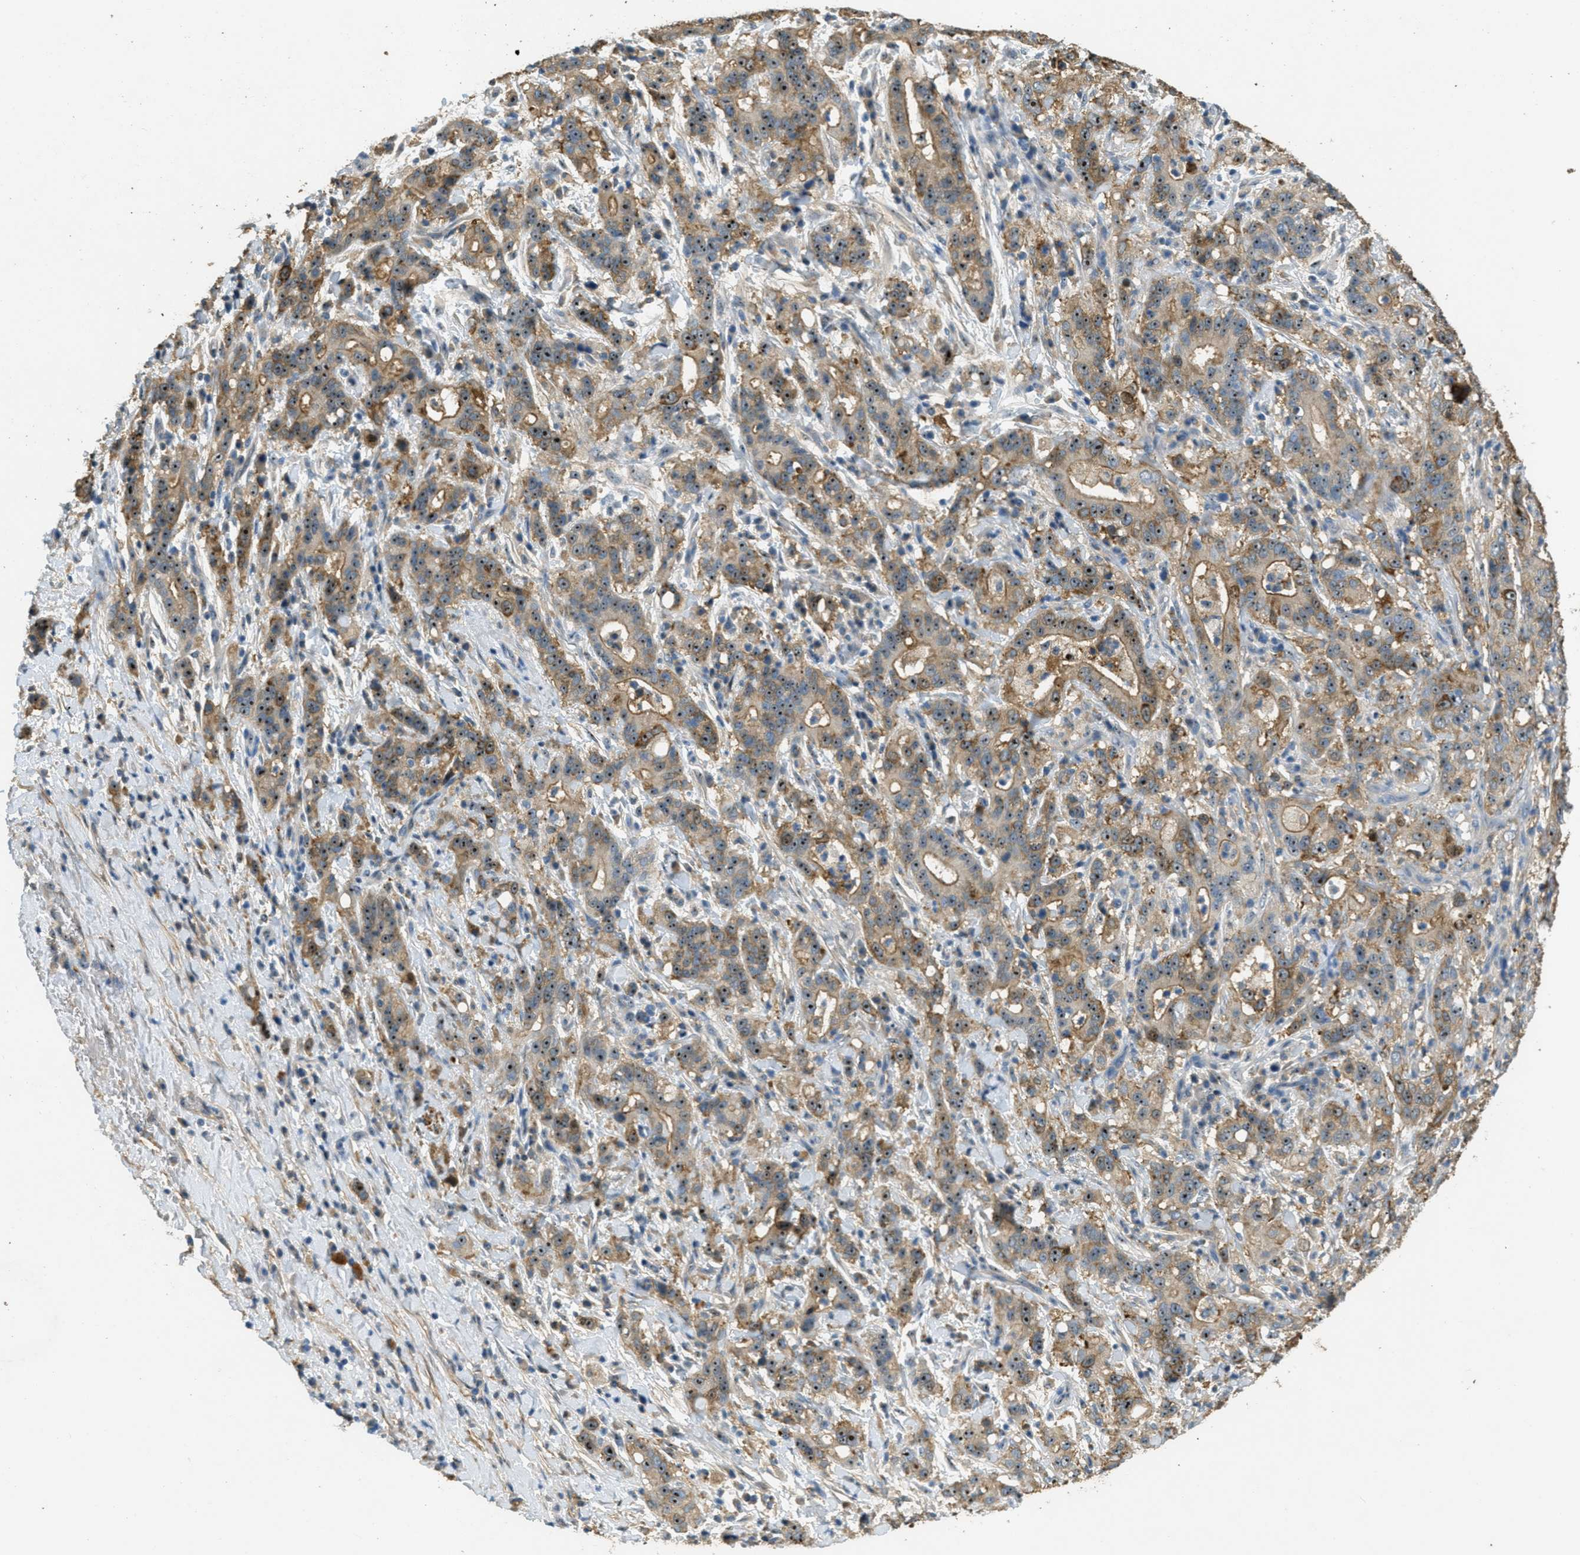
{"staining": {"intensity": "moderate", "quantity": ">75%", "location": "cytoplasmic/membranous,nuclear"}, "tissue": "liver cancer", "cell_type": "Tumor cells", "image_type": "cancer", "snomed": [{"axis": "morphology", "description": "Cholangiocarcinoma"}, {"axis": "topography", "description": "Liver"}], "caption": "Immunohistochemical staining of human liver cancer (cholangiocarcinoma) demonstrates medium levels of moderate cytoplasmic/membranous and nuclear staining in approximately >75% of tumor cells. The staining is performed using DAB (3,3'-diaminobenzidine) brown chromogen to label protein expression. The nuclei are counter-stained blue using hematoxylin.", "gene": "OSMR", "patient": {"sex": "female", "age": 38}}